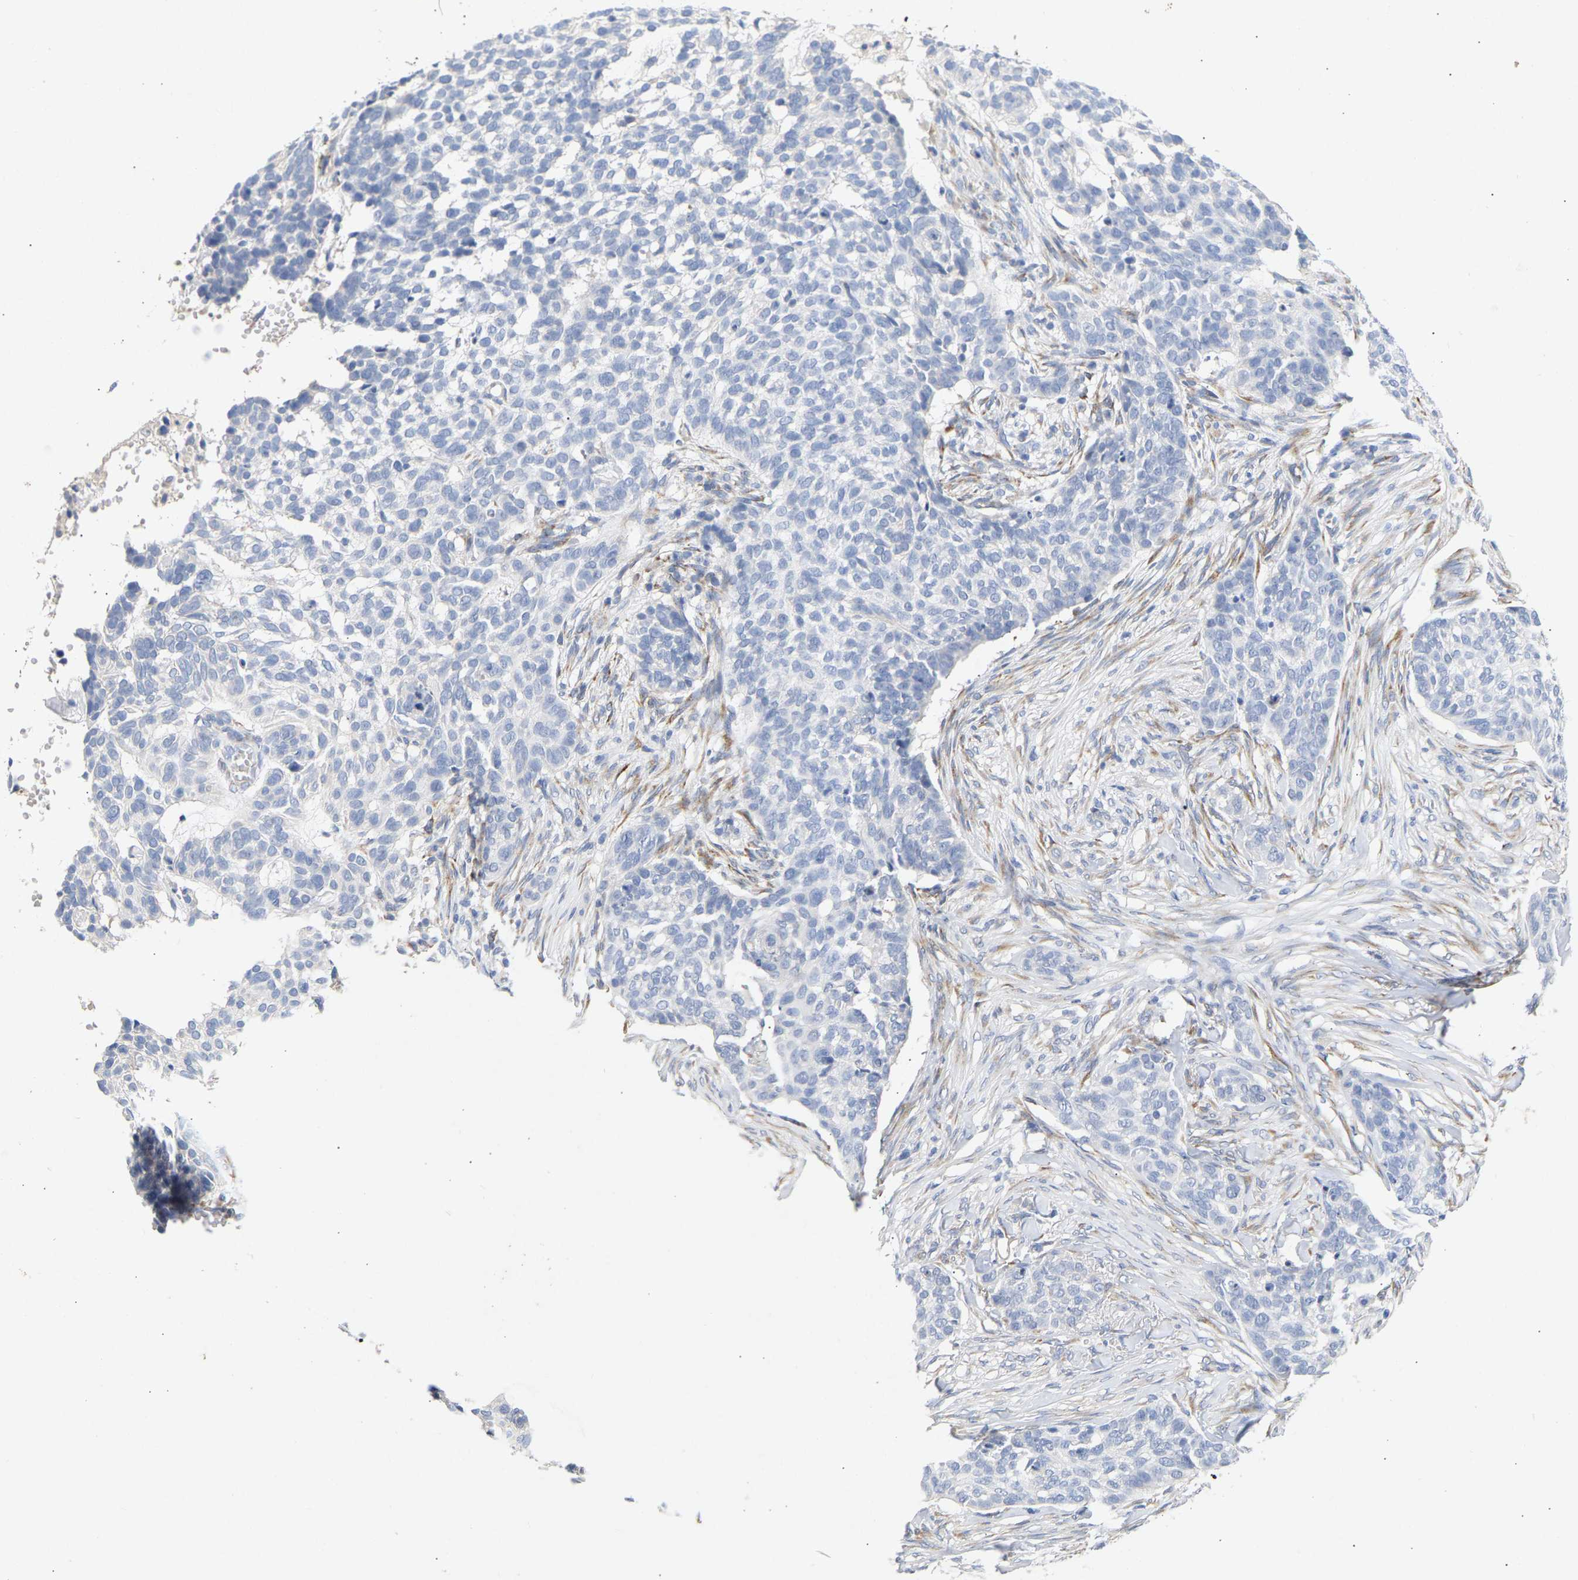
{"staining": {"intensity": "negative", "quantity": "none", "location": "none"}, "tissue": "skin cancer", "cell_type": "Tumor cells", "image_type": "cancer", "snomed": [{"axis": "morphology", "description": "Basal cell carcinoma"}, {"axis": "topography", "description": "Skin"}], "caption": "Skin basal cell carcinoma was stained to show a protein in brown. There is no significant positivity in tumor cells.", "gene": "SELENOM", "patient": {"sex": "male", "age": 85}}